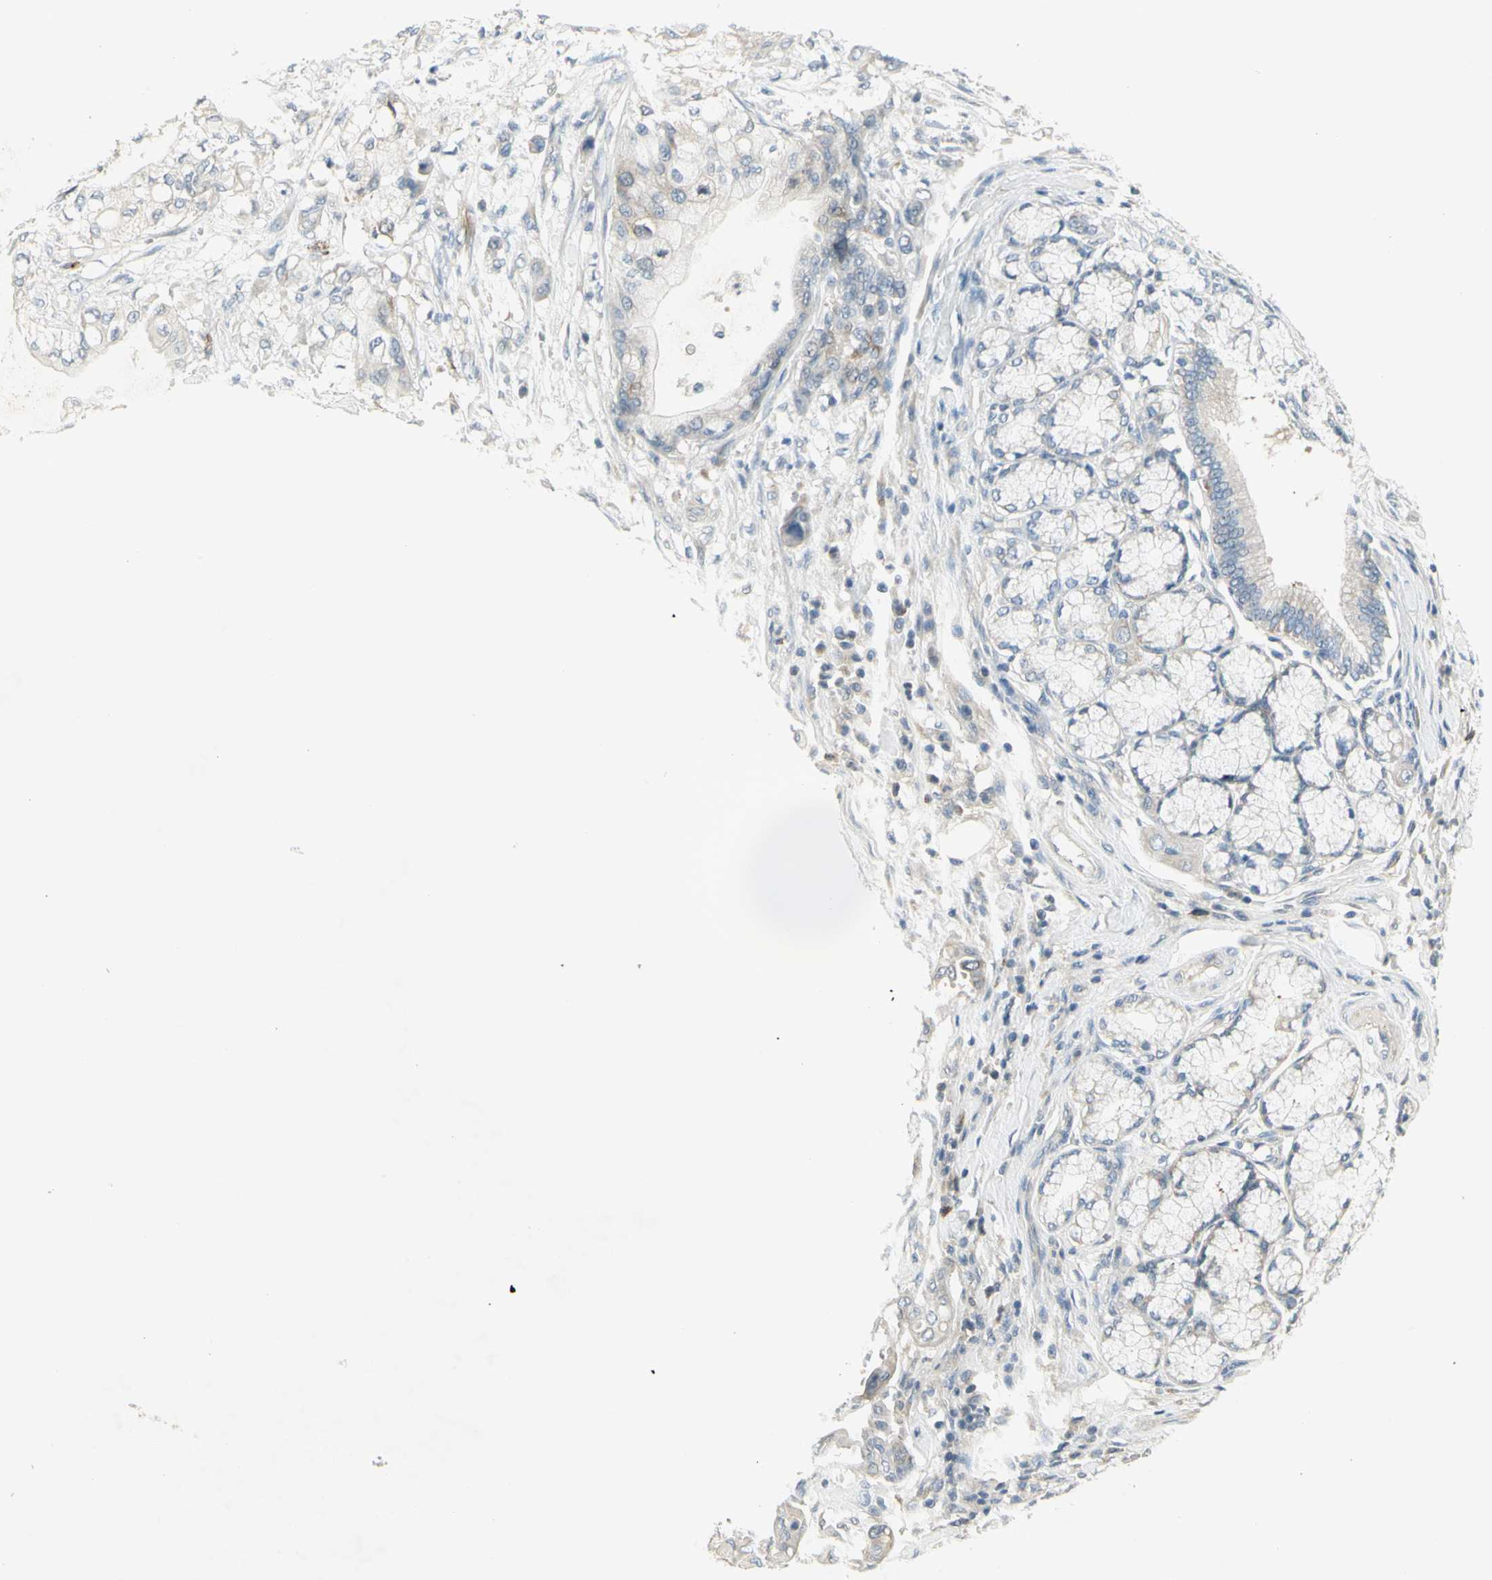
{"staining": {"intensity": "negative", "quantity": "none", "location": "none"}, "tissue": "pancreatic cancer", "cell_type": "Tumor cells", "image_type": "cancer", "snomed": [{"axis": "morphology", "description": "Adenocarcinoma, NOS"}, {"axis": "morphology", "description": "Adenocarcinoma, metastatic, NOS"}, {"axis": "topography", "description": "Lymph node"}, {"axis": "topography", "description": "Pancreas"}, {"axis": "topography", "description": "Duodenum"}], "caption": "Image shows no significant protein expression in tumor cells of pancreatic cancer (adenocarcinoma).", "gene": "CCNB2", "patient": {"sex": "female", "age": 64}}